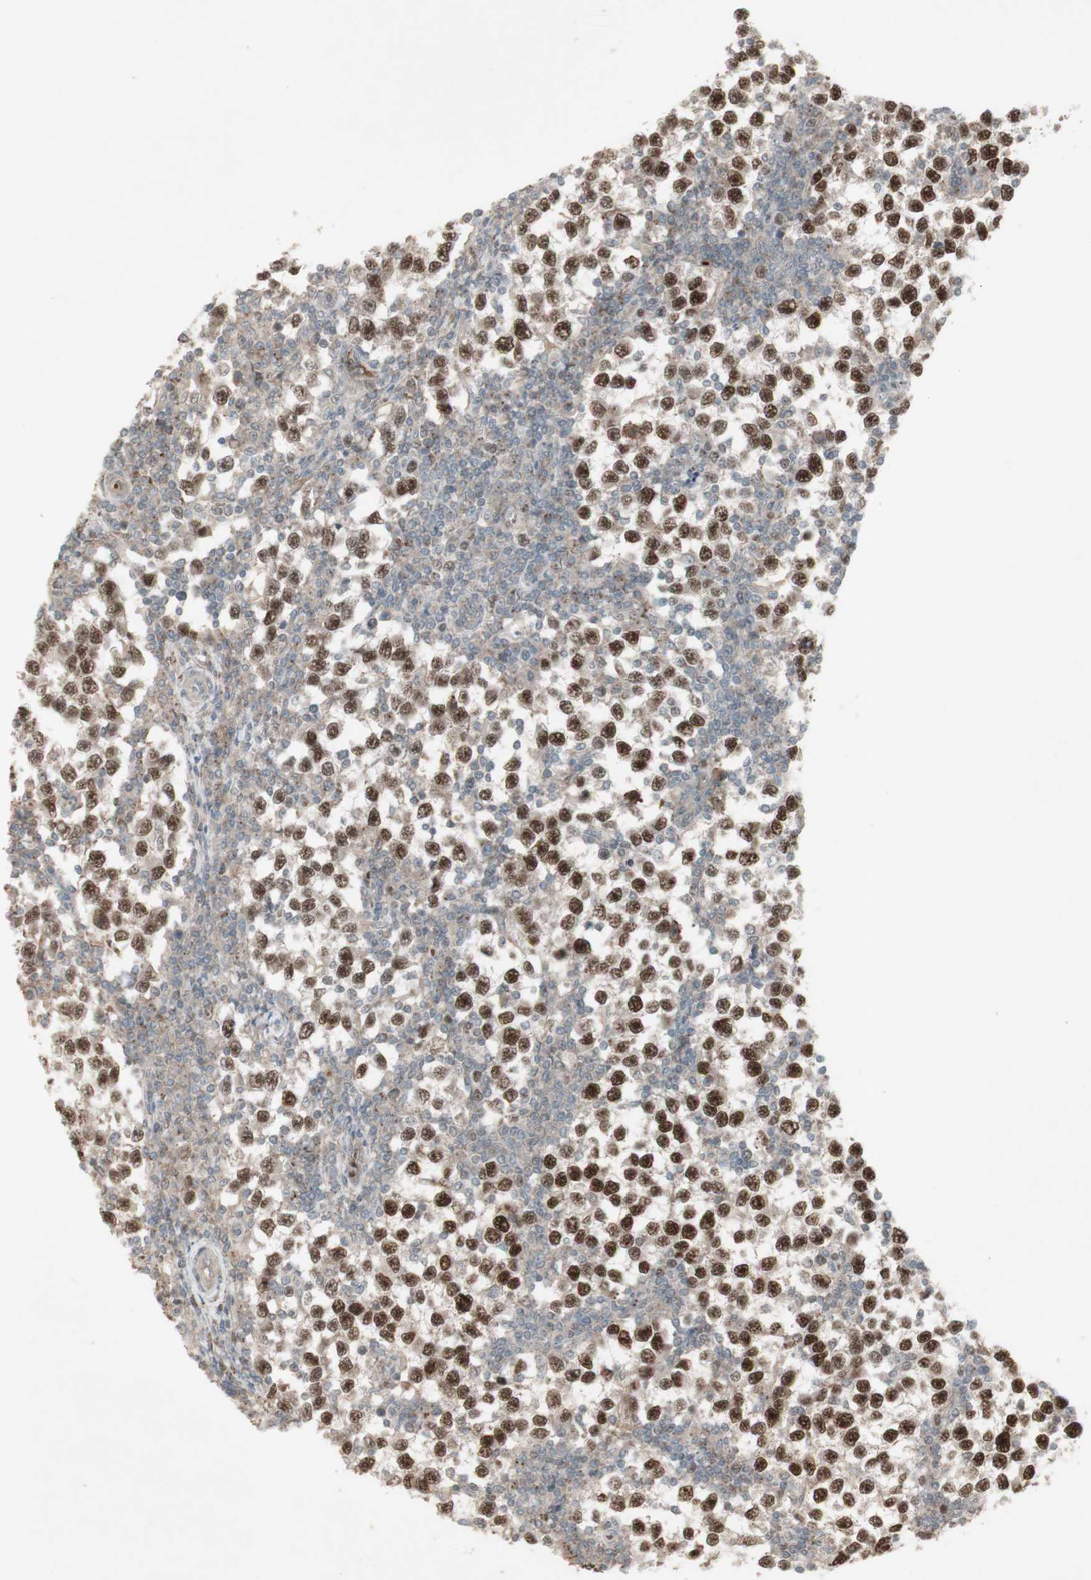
{"staining": {"intensity": "strong", "quantity": ">75%", "location": "nuclear"}, "tissue": "testis cancer", "cell_type": "Tumor cells", "image_type": "cancer", "snomed": [{"axis": "morphology", "description": "Seminoma, NOS"}, {"axis": "topography", "description": "Testis"}], "caption": "Protein expression analysis of human testis seminoma reveals strong nuclear expression in about >75% of tumor cells.", "gene": "MSH6", "patient": {"sex": "male", "age": 65}}